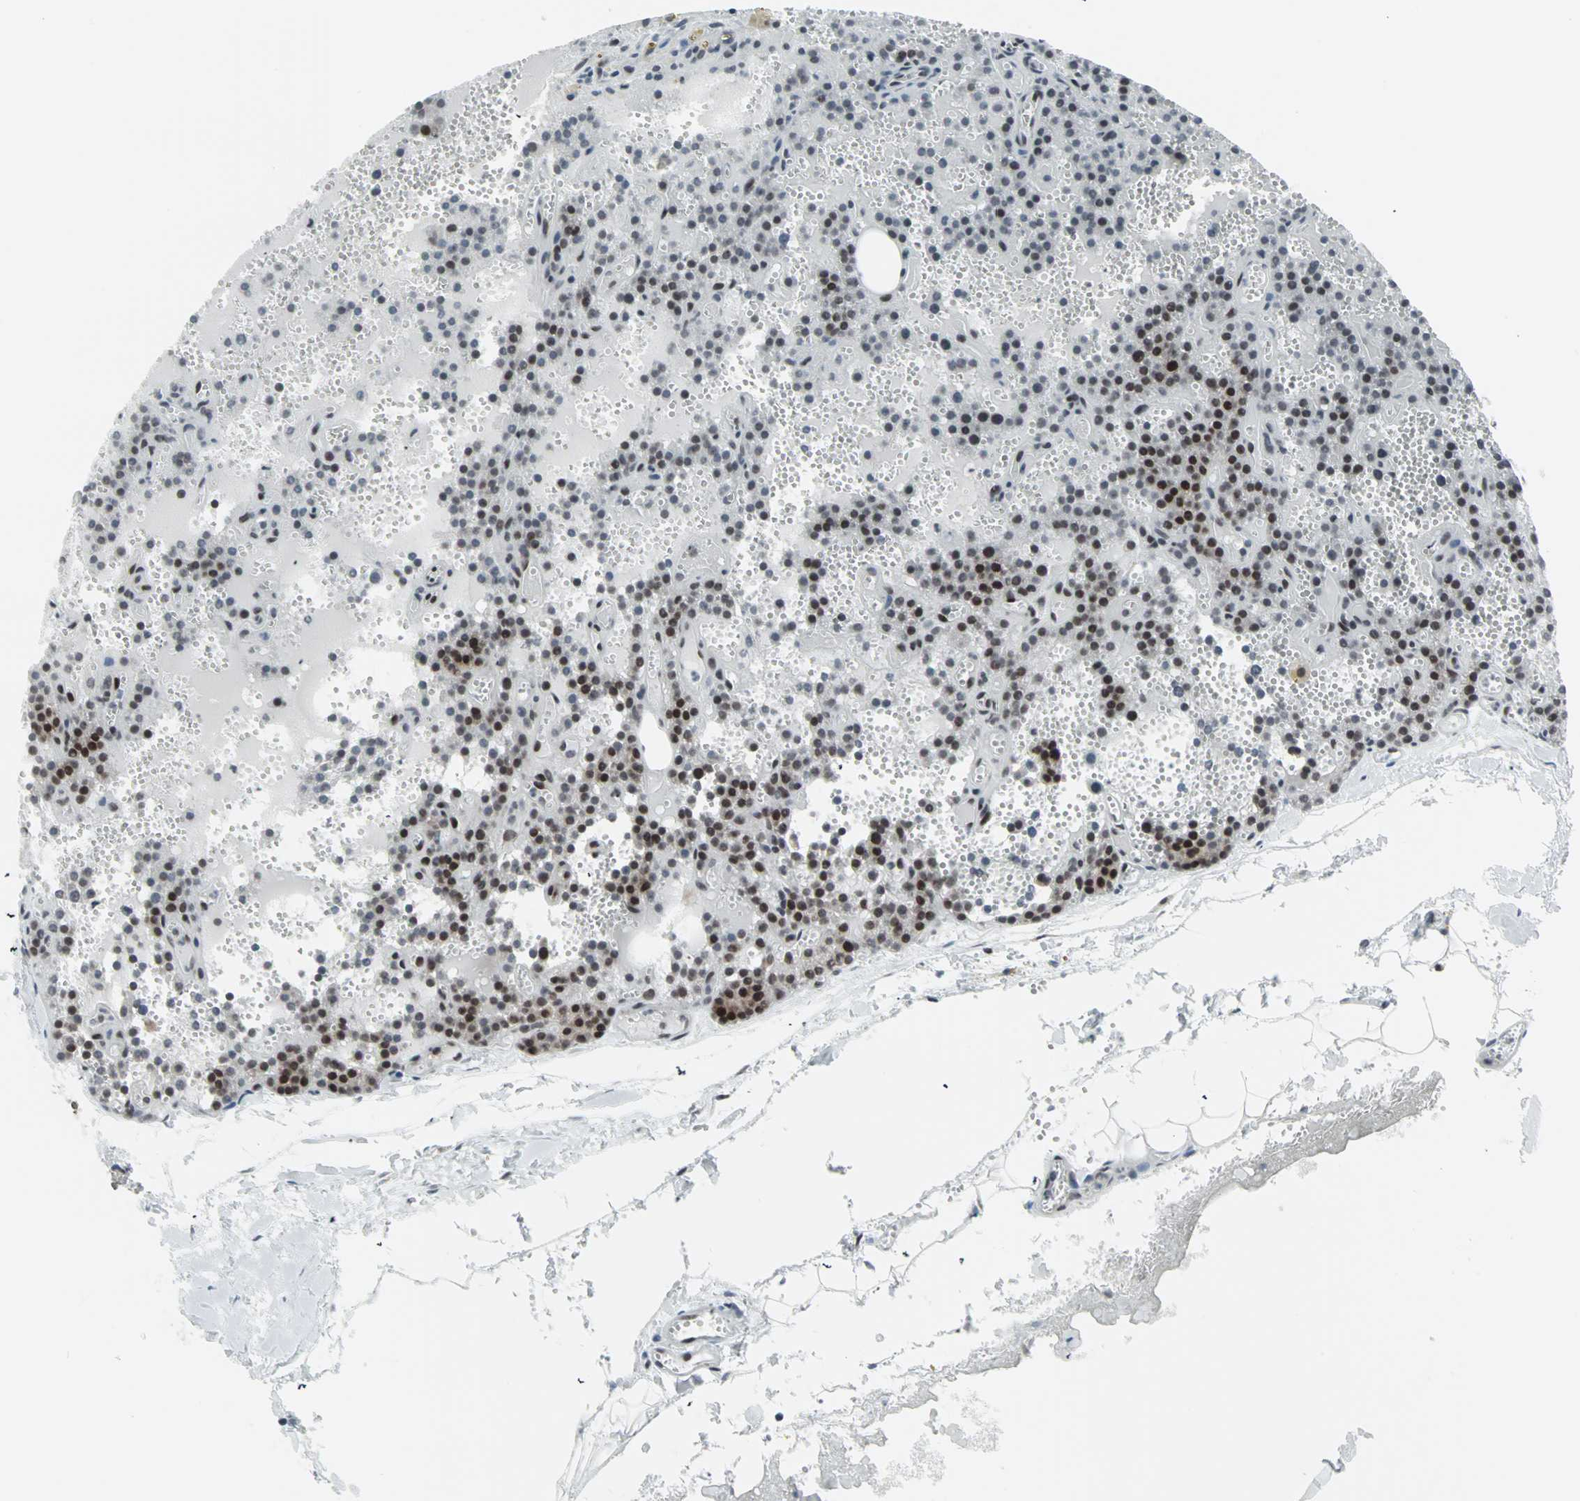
{"staining": {"intensity": "moderate", "quantity": "25%-75%", "location": "cytoplasmic/membranous,nuclear"}, "tissue": "parathyroid gland", "cell_type": "Glandular cells", "image_type": "normal", "snomed": [{"axis": "morphology", "description": "Normal tissue, NOS"}, {"axis": "topography", "description": "Parathyroid gland"}], "caption": "Immunohistochemistry (IHC) of normal parathyroid gland reveals medium levels of moderate cytoplasmic/membranous,nuclear expression in approximately 25%-75% of glandular cells.", "gene": "CBLC", "patient": {"sex": "male", "age": 25}}